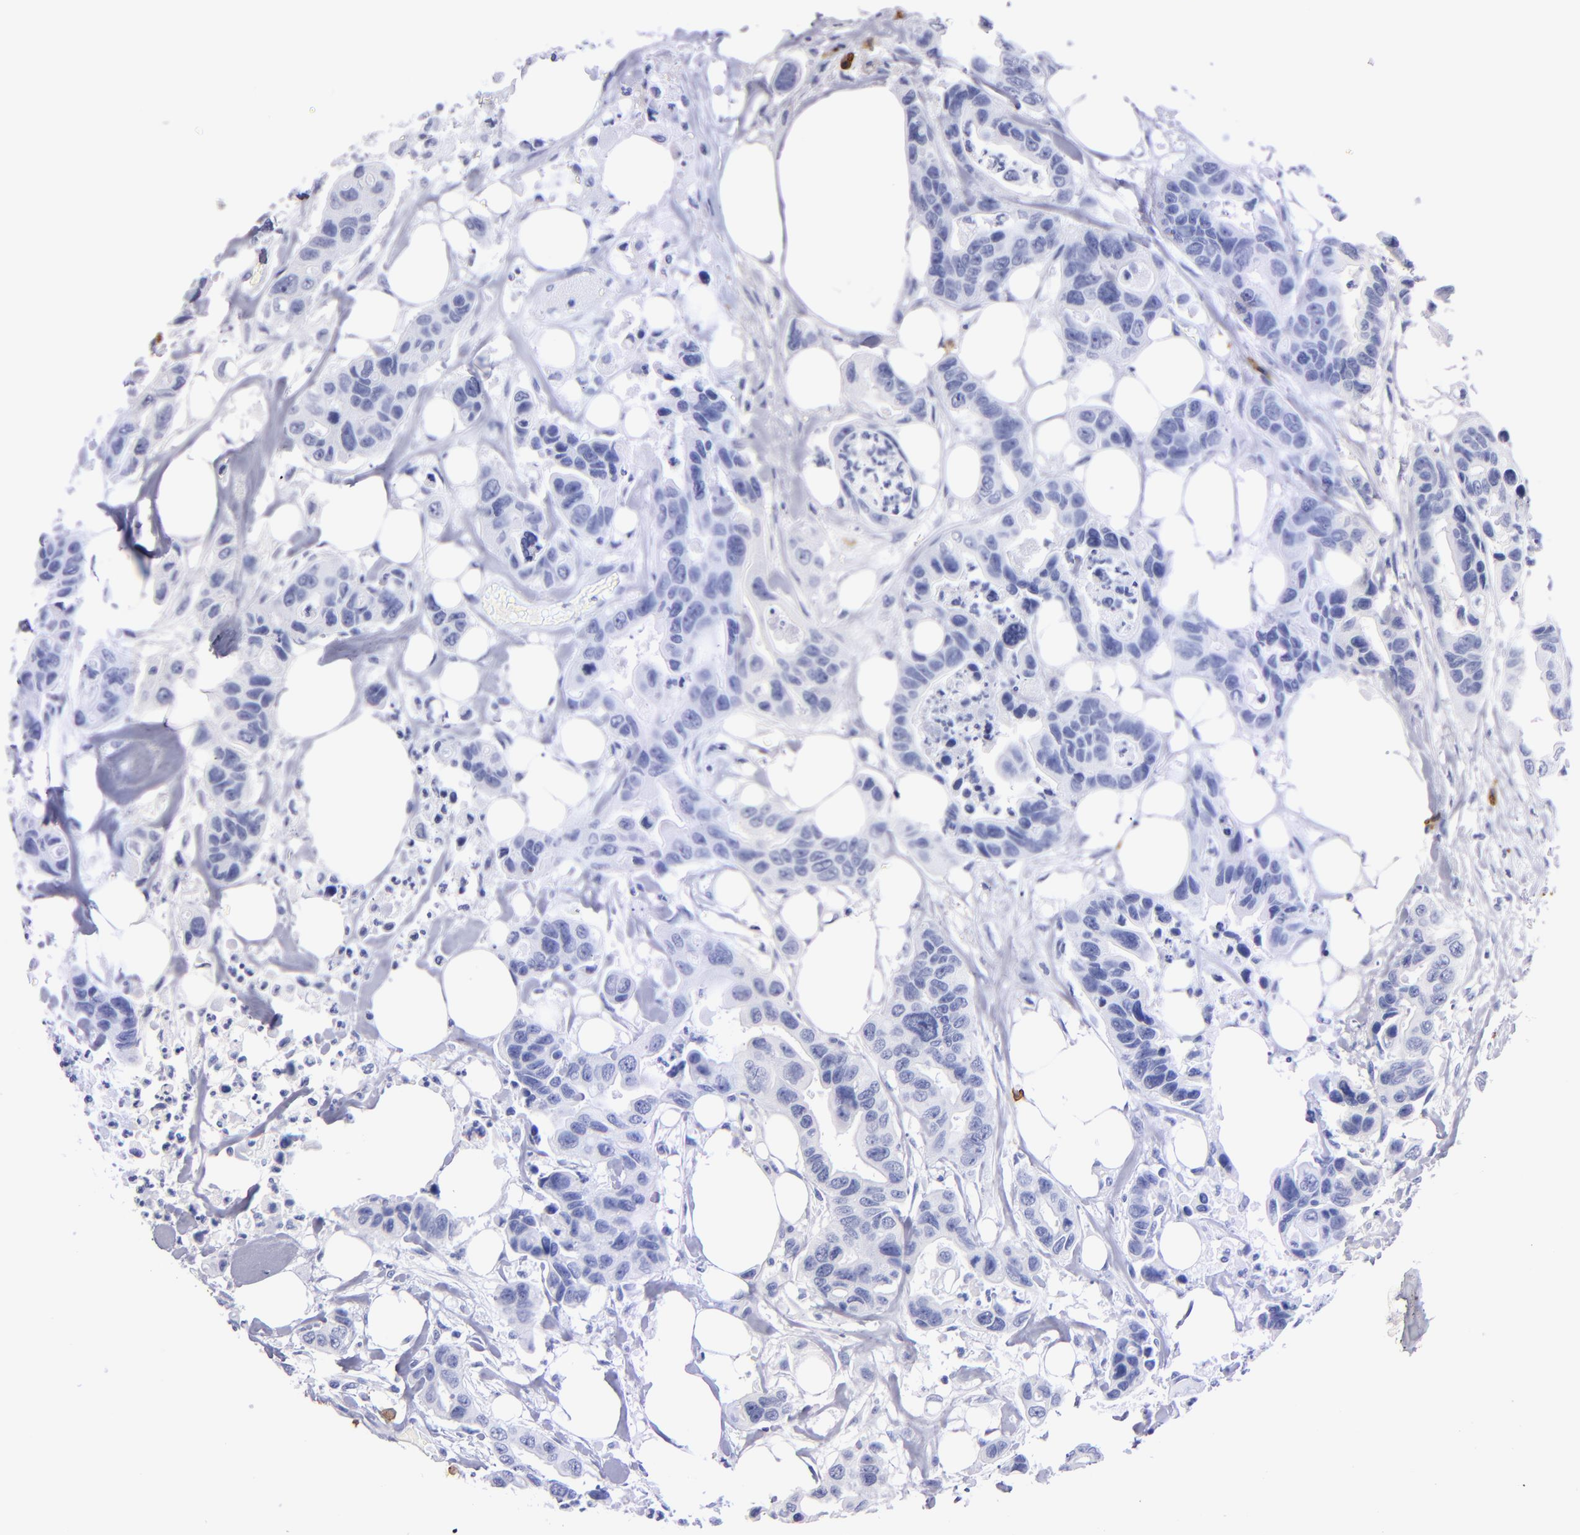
{"staining": {"intensity": "negative", "quantity": "none", "location": "none"}, "tissue": "colorectal cancer", "cell_type": "Tumor cells", "image_type": "cancer", "snomed": [{"axis": "morphology", "description": "Adenocarcinoma, NOS"}, {"axis": "topography", "description": "Colon"}], "caption": "DAB (3,3'-diaminobenzidine) immunohistochemical staining of human colorectal adenocarcinoma demonstrates no significant expression in tumor cells.", "gene": "CD38", "patient": {"sex": "female", "age": 70}}